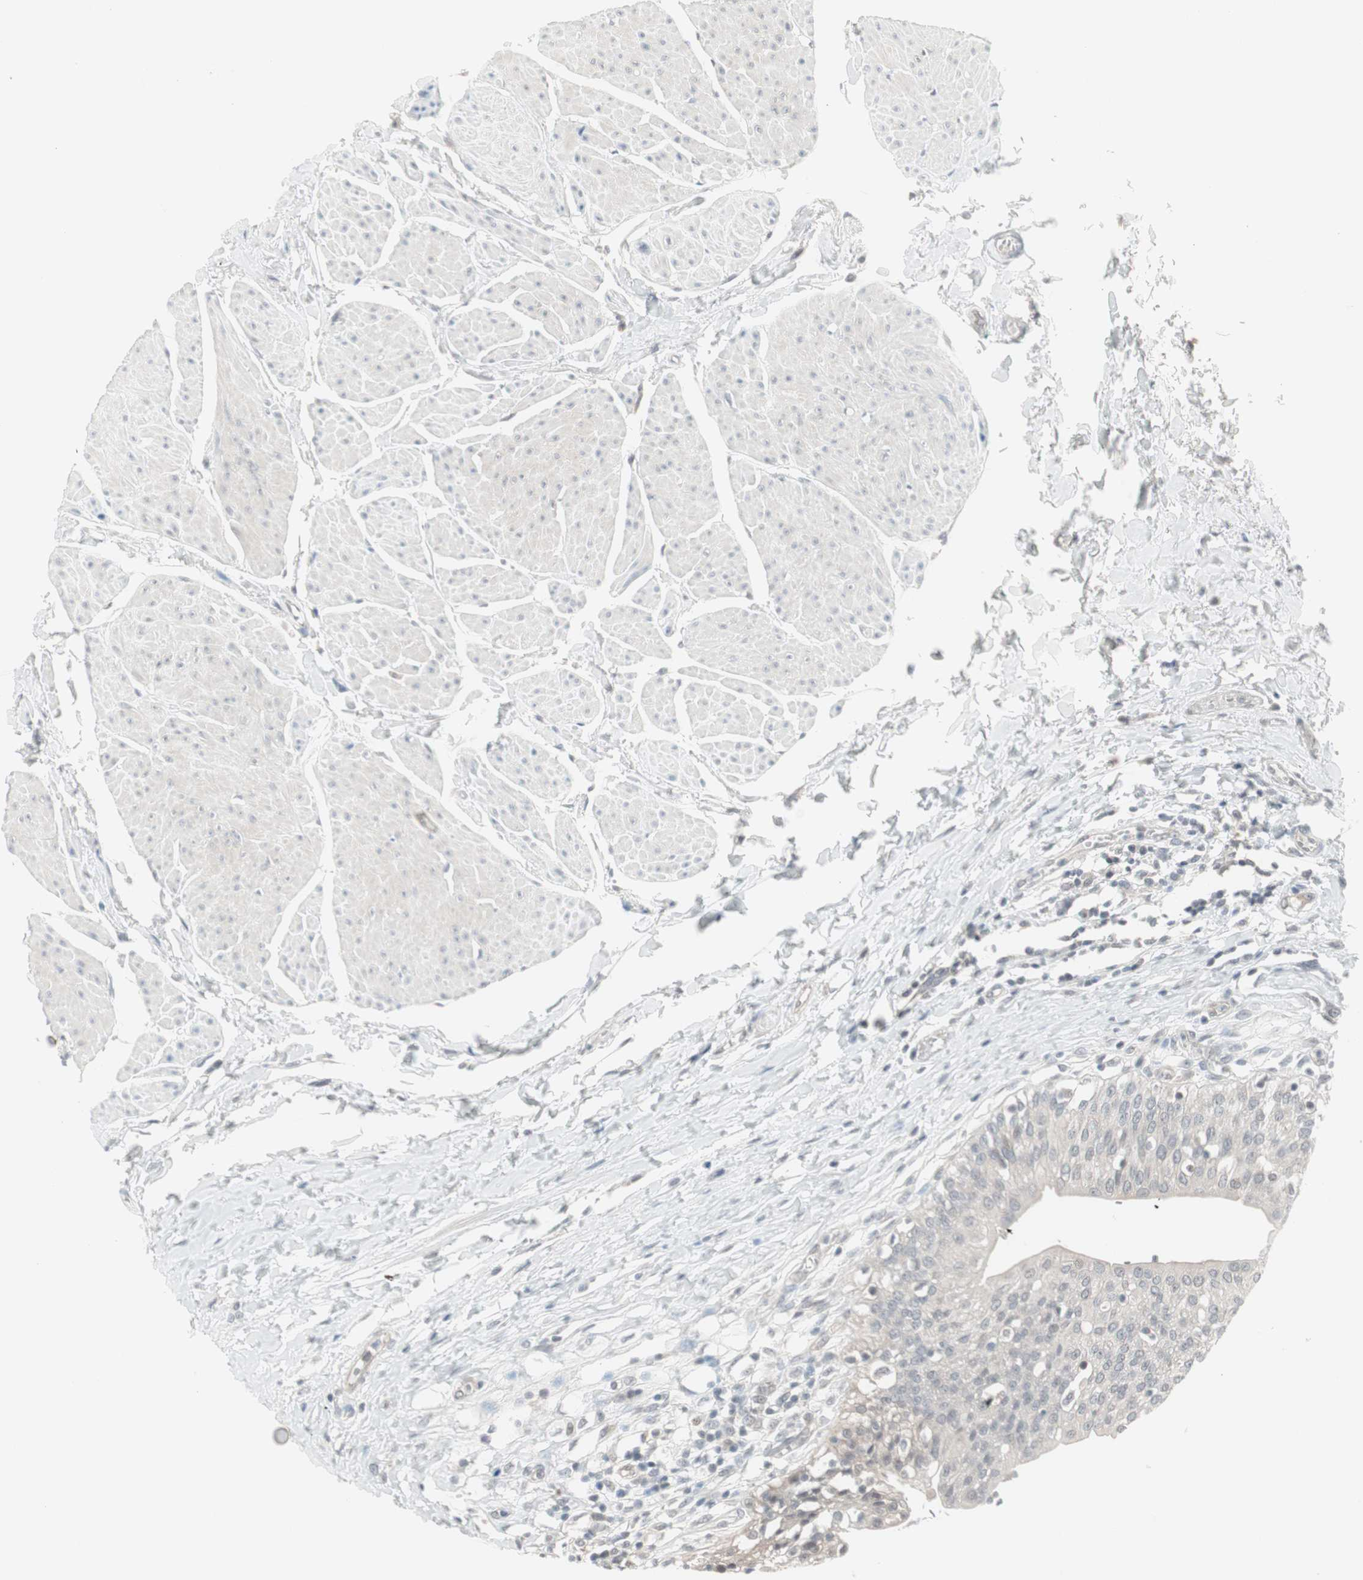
{"staining": {"intensity": "moderate", "quantity": ">75%", "location": "cytoplasmic/membranous"}, "tissue": "urinary bladder", "cell_type": "Urothelial cells", "image_type": "normal", "snomed": [{"axis": "morphology", "description": "Normal tissue, NOS"}, {"axis": "topography", "description": "Urinary bladder"}], "caption": "Immunohistochemical staining of normal human urinary bladder demonstrates medium levels of moderate cytoplasmic/membranous expression in about >75% of urothelial cells. The protein of interest is shown in brown color, while the nuclei are stained blue.", "gene": "PTPA", "patient": {"sex": "female", "age": 80}}